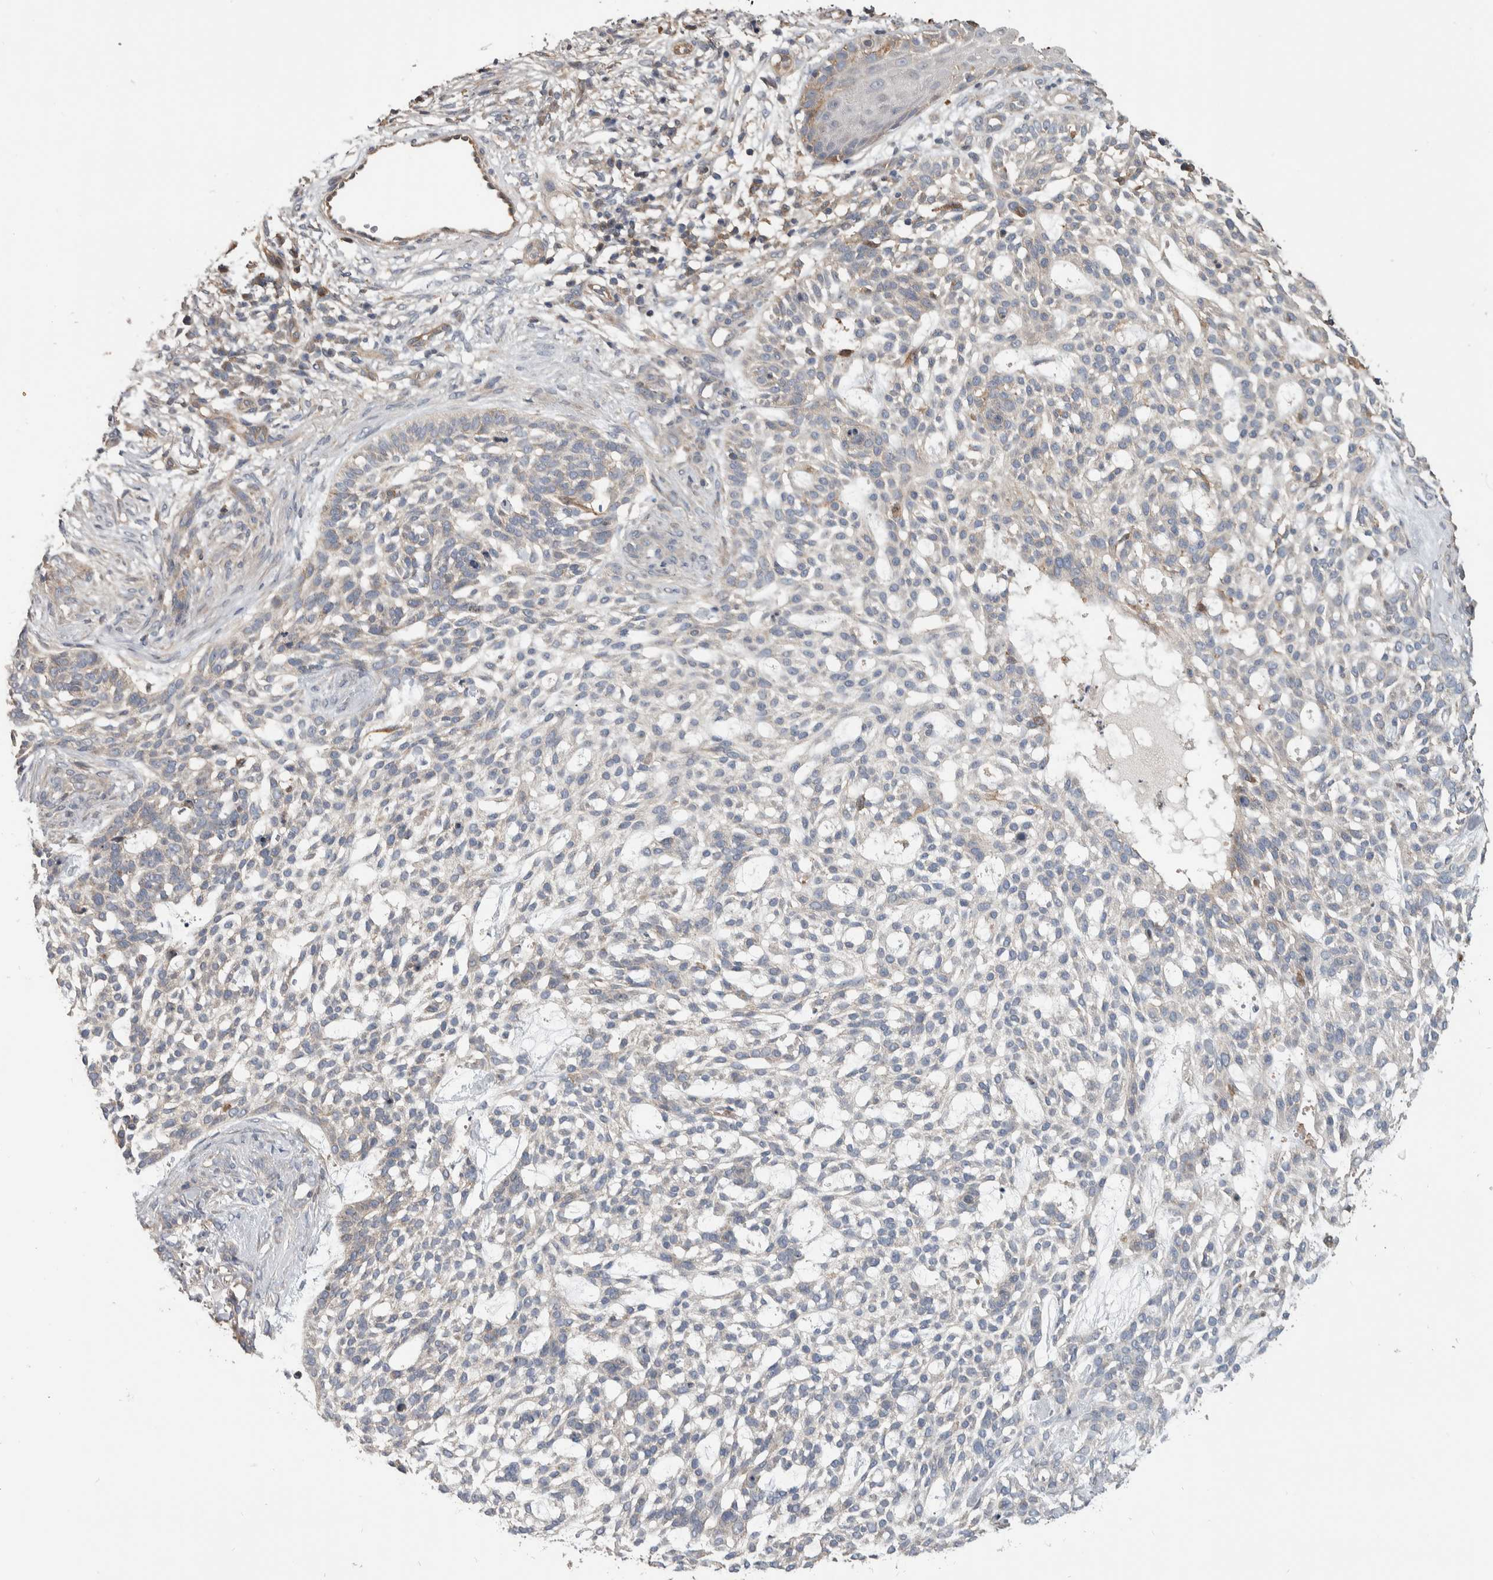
{"staining": {"intensity": "weak", "quantity": "25%-75%", "location": "cytoplasmic/membranous"}, "tissue": "skin cancer", "cell_type": "Tumor cells", "image_type": "cancer", "snomed": [{"axis": "morphology", "description": "Basal cell carcinoma"}, {"axis": "topography", "description": "Skin"}], "caption": "A micrograph showing weak cytoplasmic/membranous staining in about 25%-75% of tumor cells in skin cancer (basal cell carcinoma), as visualized by brown immunohistochemical staining.", "gene": "SDCBP", "patient": {"sex": "female", "age": 64}}